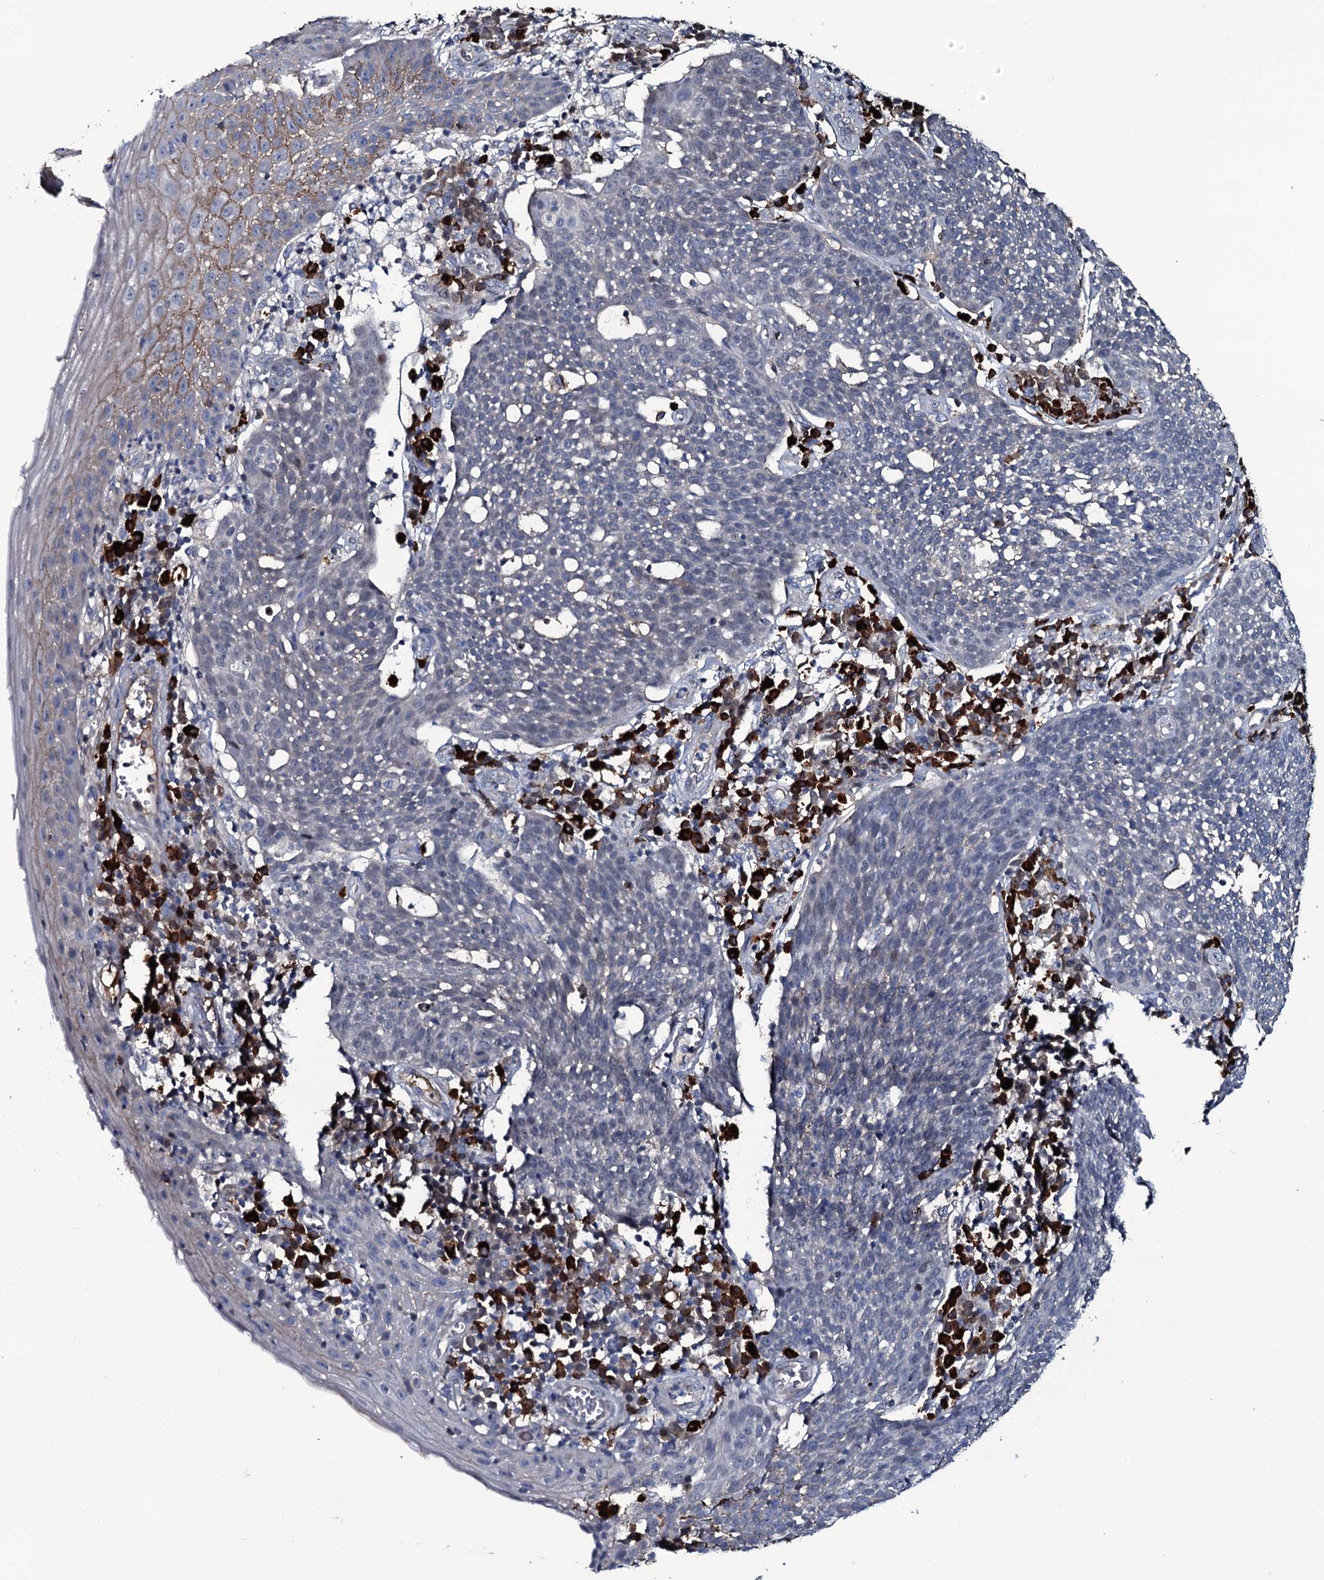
{"staining": {"intensity": "negative", "quantity": "none", "location": "none"}, "tissue": "cervical cancer", "cell_type": "Tumor cells", "image_type": "cancer", "snomed": [{"axis": "morphology", "description": "Squamous cell carcinoma, NOS"}, {"axis": "topography", "description": "Cervix"}], "caption": "Immunohistochemical staining of human squamous cell carcinoma (cervical) demonstrates no significant positivity in tumor cells.", "gene": "LYG2", "patient": {"sex": "female", "age": 34}}